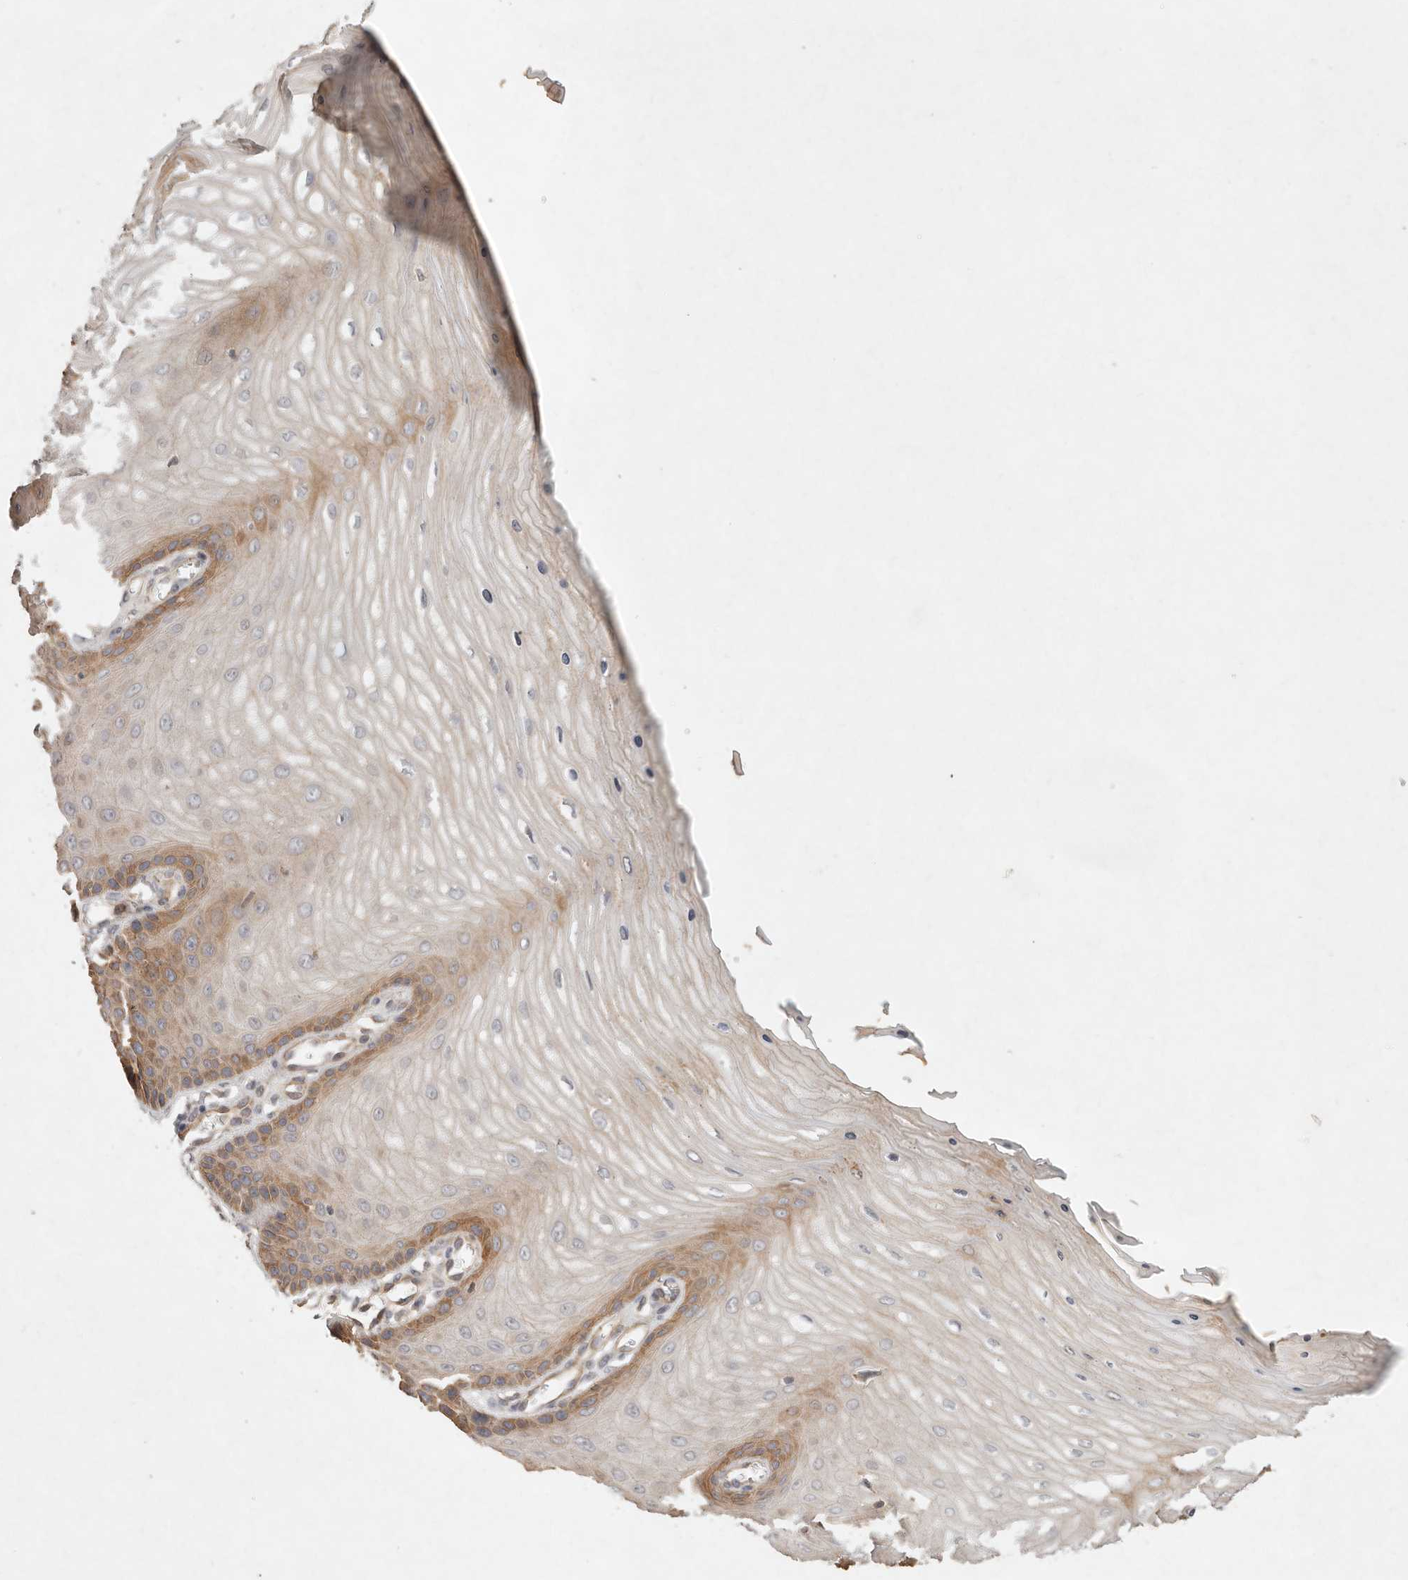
{"staining": {"intensity": "moderate", "quantity": ">75%", "location": "cytoplasmic/membranous"}, "tissue": "cervix", "cell_type": "Glandular cells", "image_type": "normal", "snomed": [{"axis": "morphology", "description": "Normal tissue, NOS"}, {"axis": "topography", "description": "Cervix"}], "caption": "Protein analysis of normal cervix displays moderate cytoplasmic/membranous staining in about >75% of glandular cells.", "gene": "HECTD3", "patient": {"sex": "female", "age": 55}}